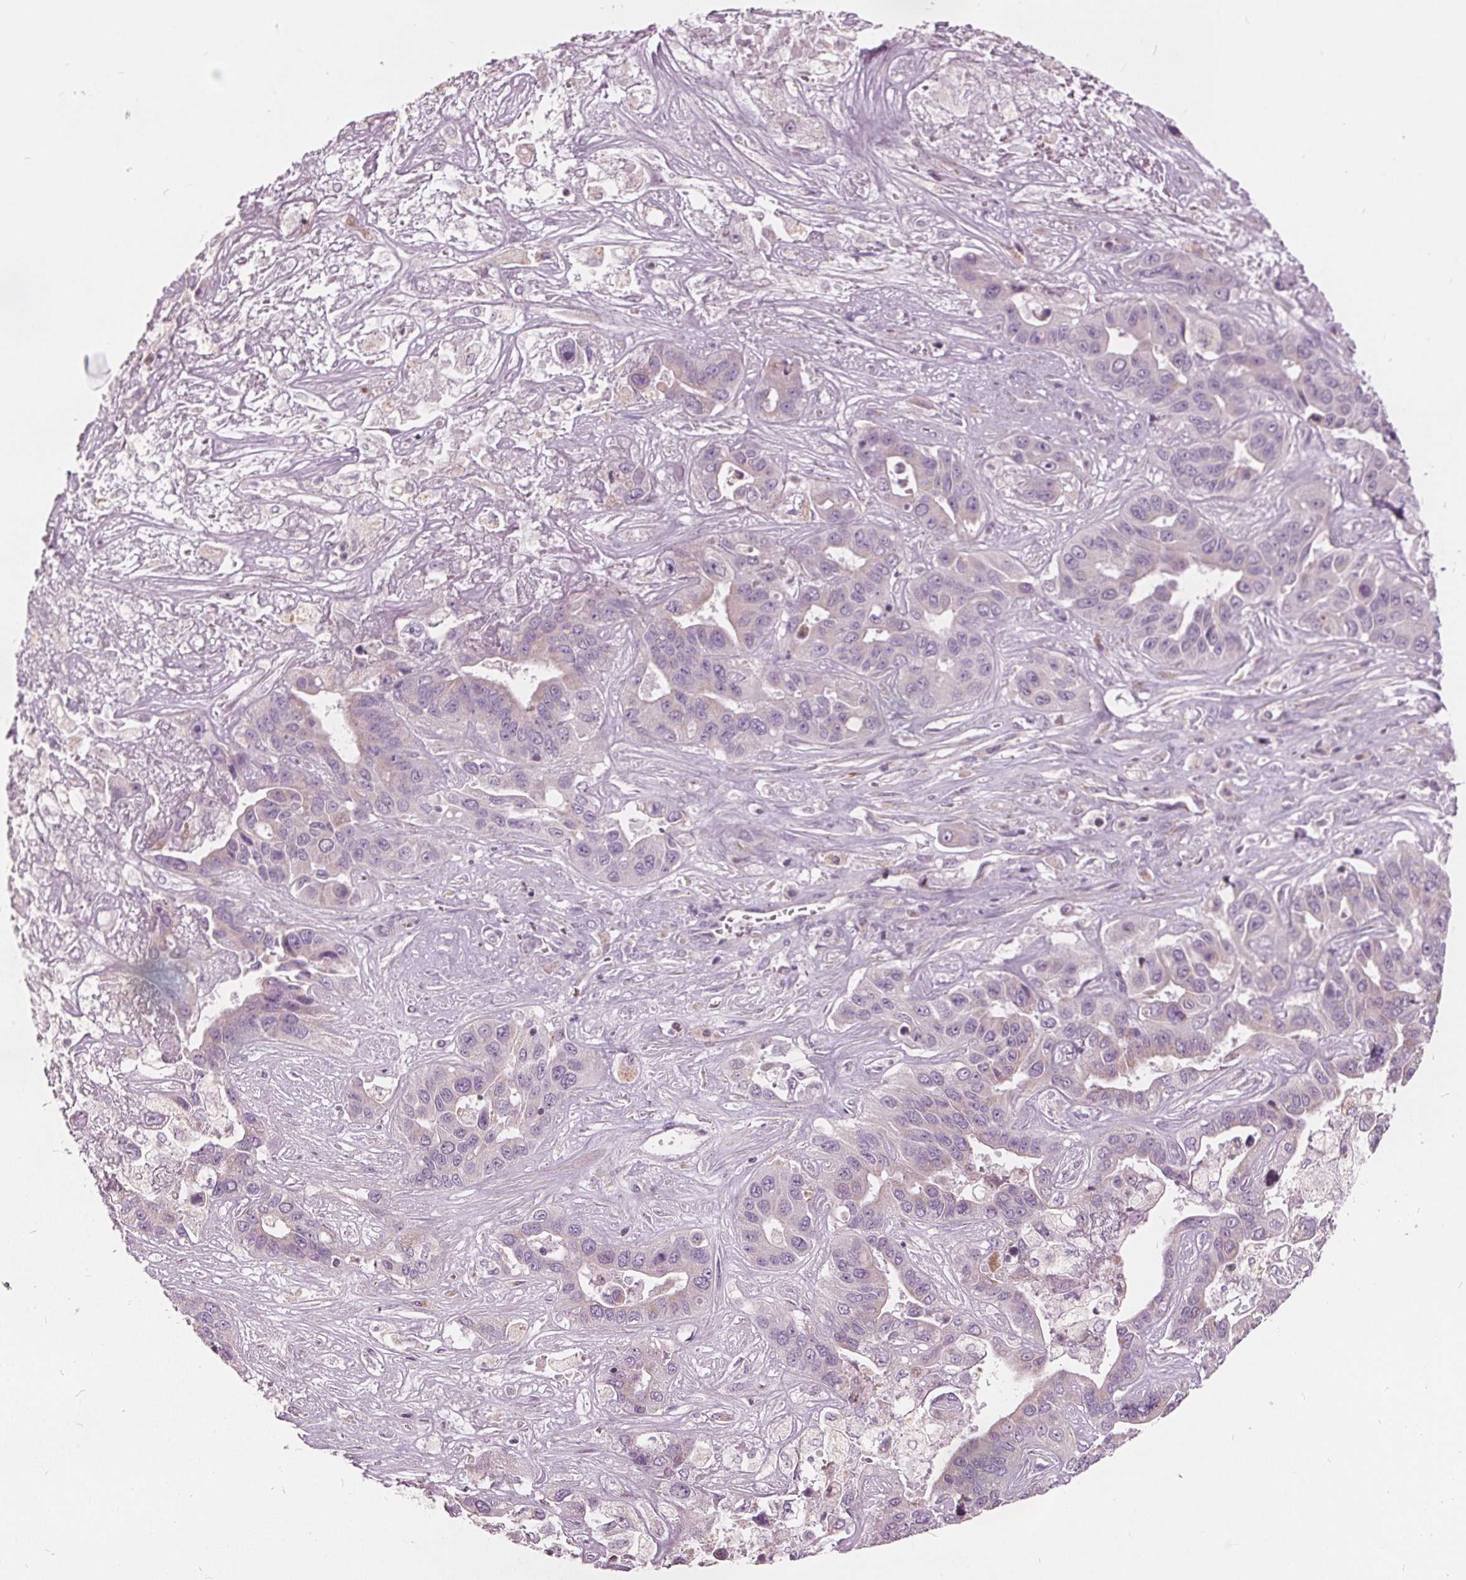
{"staining": {"intensity": "negative", "quantity": "none", "location": "none"}, "tissue": "liver cancer", "cell_type": "Tumor cells", "image_type": "cancer", "snomed": [{"axis": "morphology", "description": "Cholangiocarcinoma"}, {"axis": "topography", "description": "Liver"}], "caption": "DAB (3,3'-diaminobenzidine) immunohistochemical staining of cholangiocarcinoma (liver) reveals no significant staining in tumor cells.", "gene": "ECI2", "patient": {"sex": "female", "age": 52}}